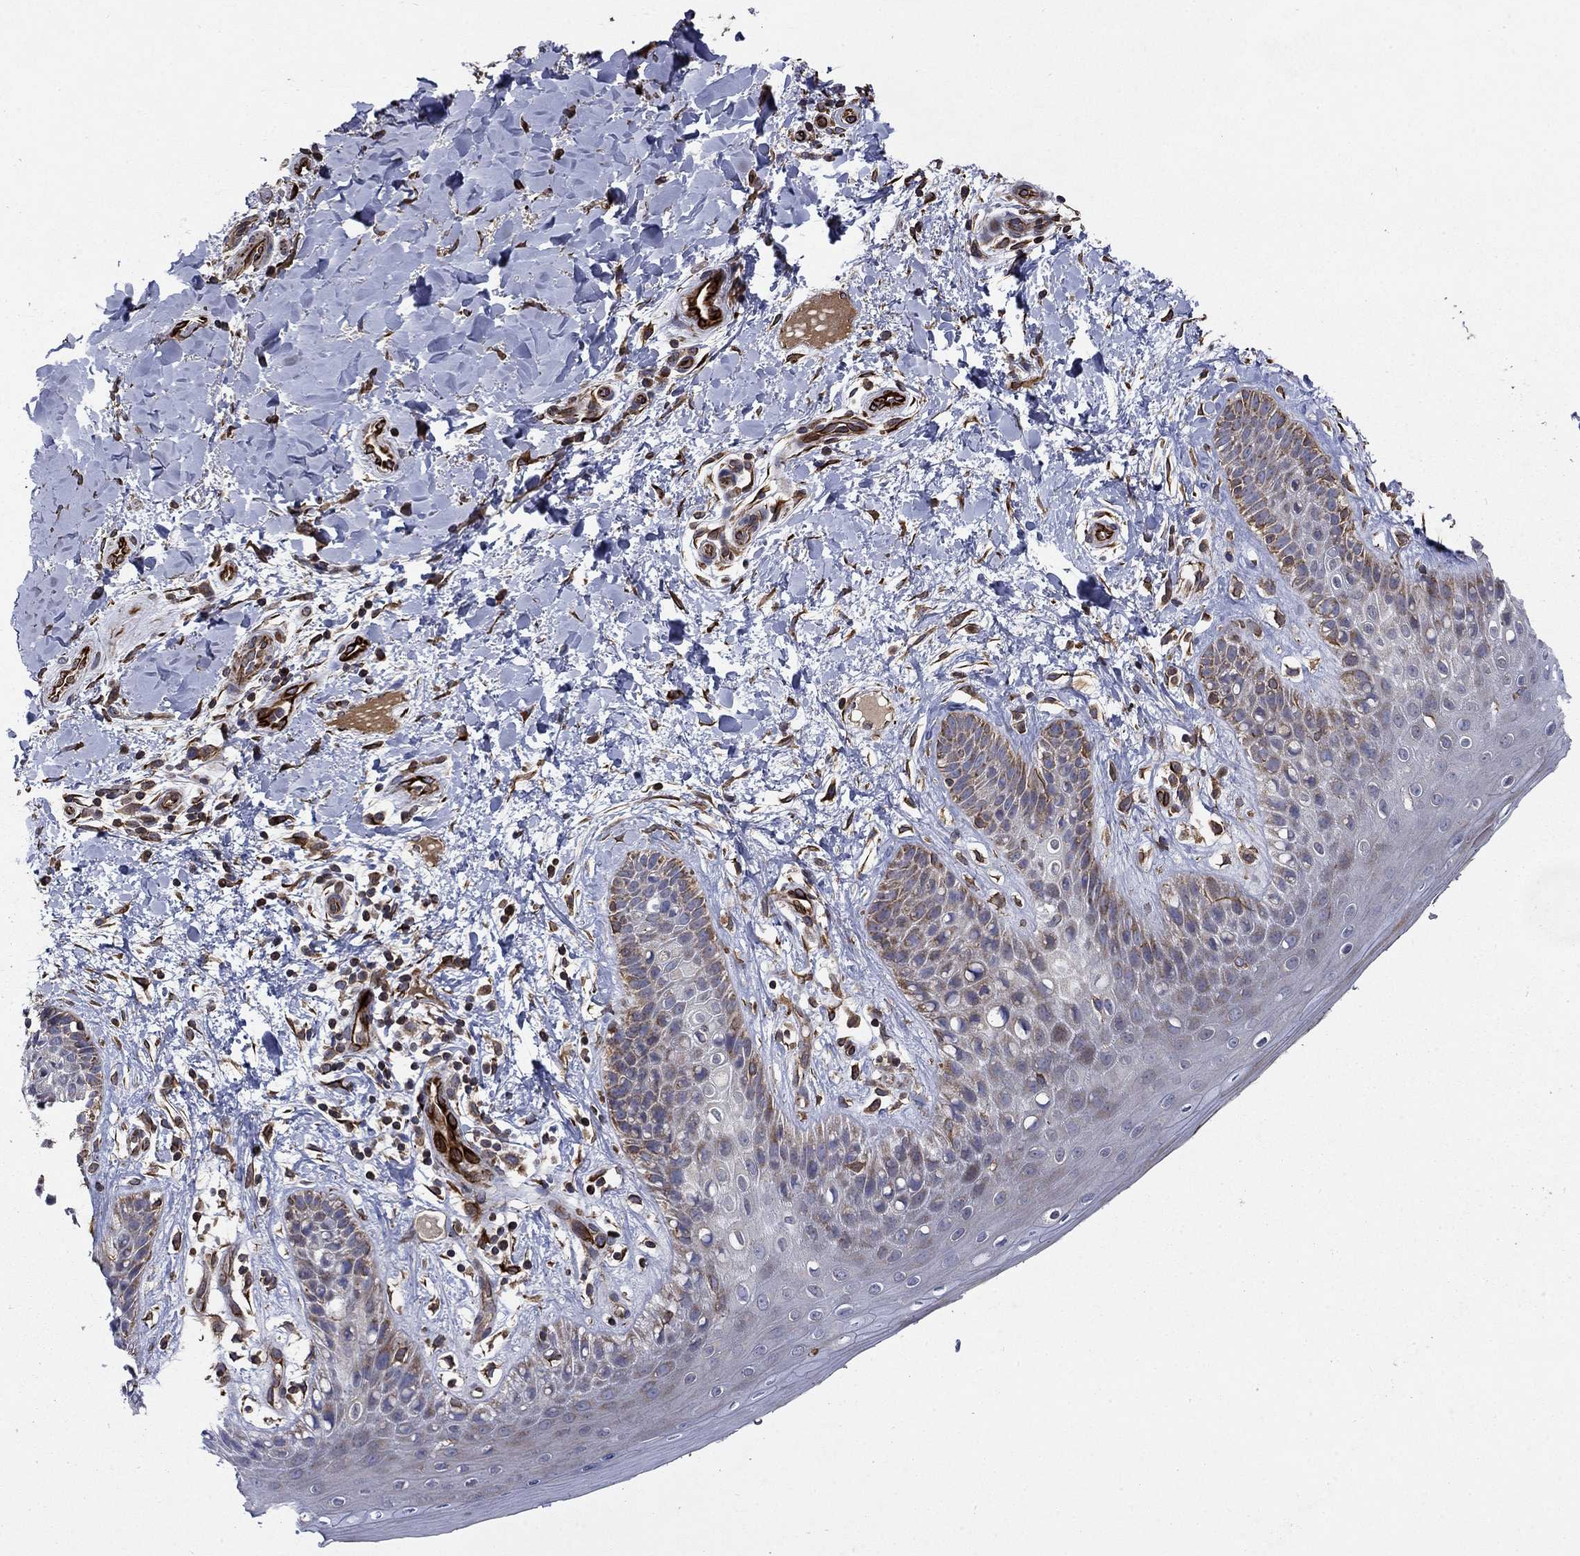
{"staining": {"intensity": "negative", "quantity": "none", "location": "none"}, "tissue": "skin", "cell_type": "Epidermal cells", "image_type": "normal", "snomed": [{"axis": "morphology", "description": "Normal tissue, NOS"}, {"axis": "topography", "description": "Anal"}], "caption": "This photomicrograph is of benign skin stained with immunohistochemistry (IHC) to label a protein in brown with the nuclei are counter-stained blue. There is no staining in epidermal cells.", "gene": "NDUFC1", "patient": {"sex": "male", "age": 36}}